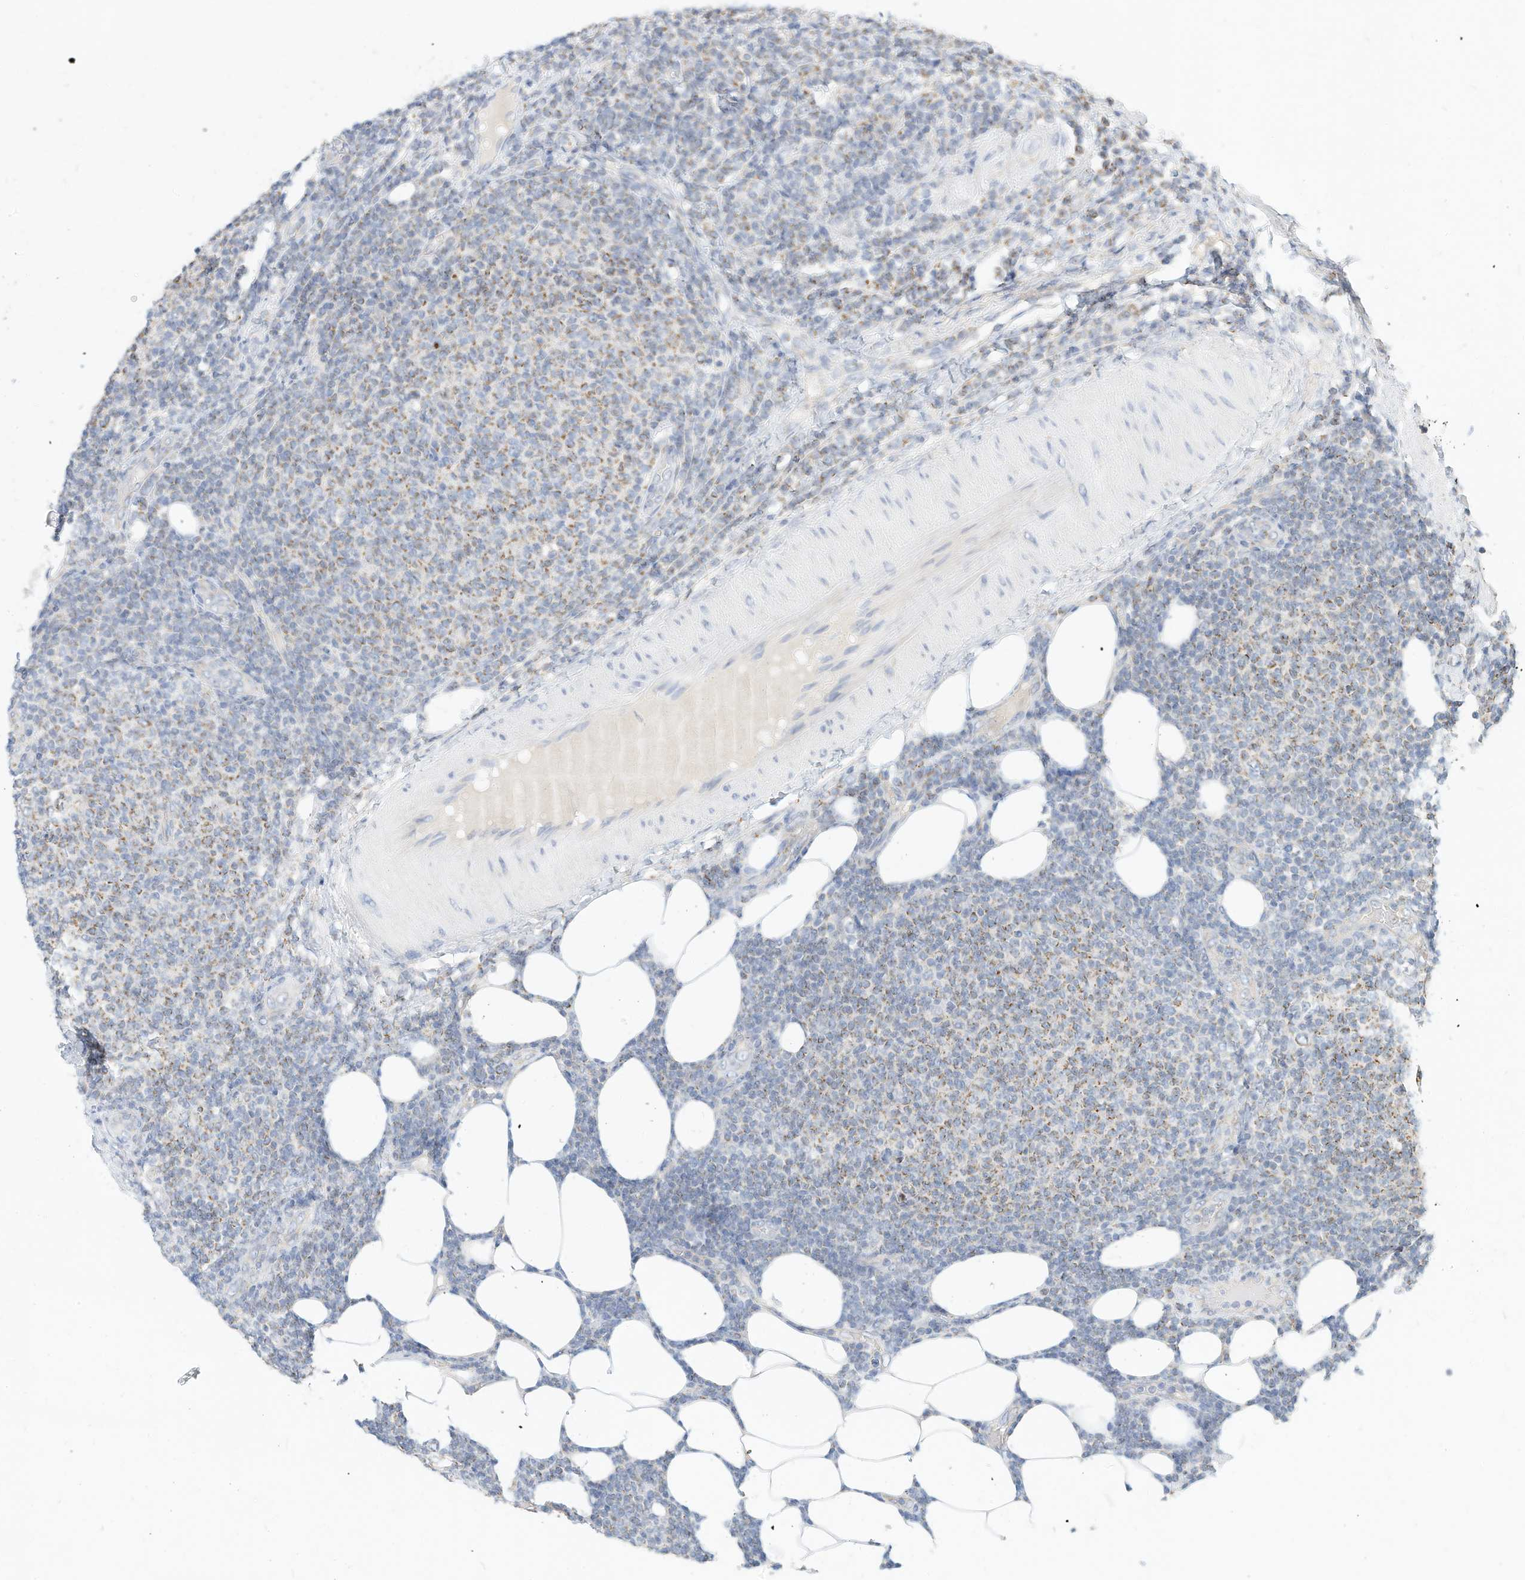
{"staining": {"intensity": "weak", "quantity": "25%-75%", "location": "cytoplasmic/membranous"}, "tissue": "lymphoma", "cell_type": "Tumor cells", "image_type": "cancer", "snomed": [{"axis": "morphology", "description": "Malignant lymphoma, non-Hodgkin's type, Low grade"}, {"axis": "topography", "description": "Lymph node"}], "caption": "This histopathology image demonstrates low-grade malignant lymphoma, non-Hodgkin's type stained with immunohistochemistry (IHC) to label a protein in brown. The cytoplasmic/membranous of tumor cells show weak positivity for the protein. Nuclei are counter-stained blue.", "gene": "RHOH", "patient": {"sex": "male", "age": 66}}